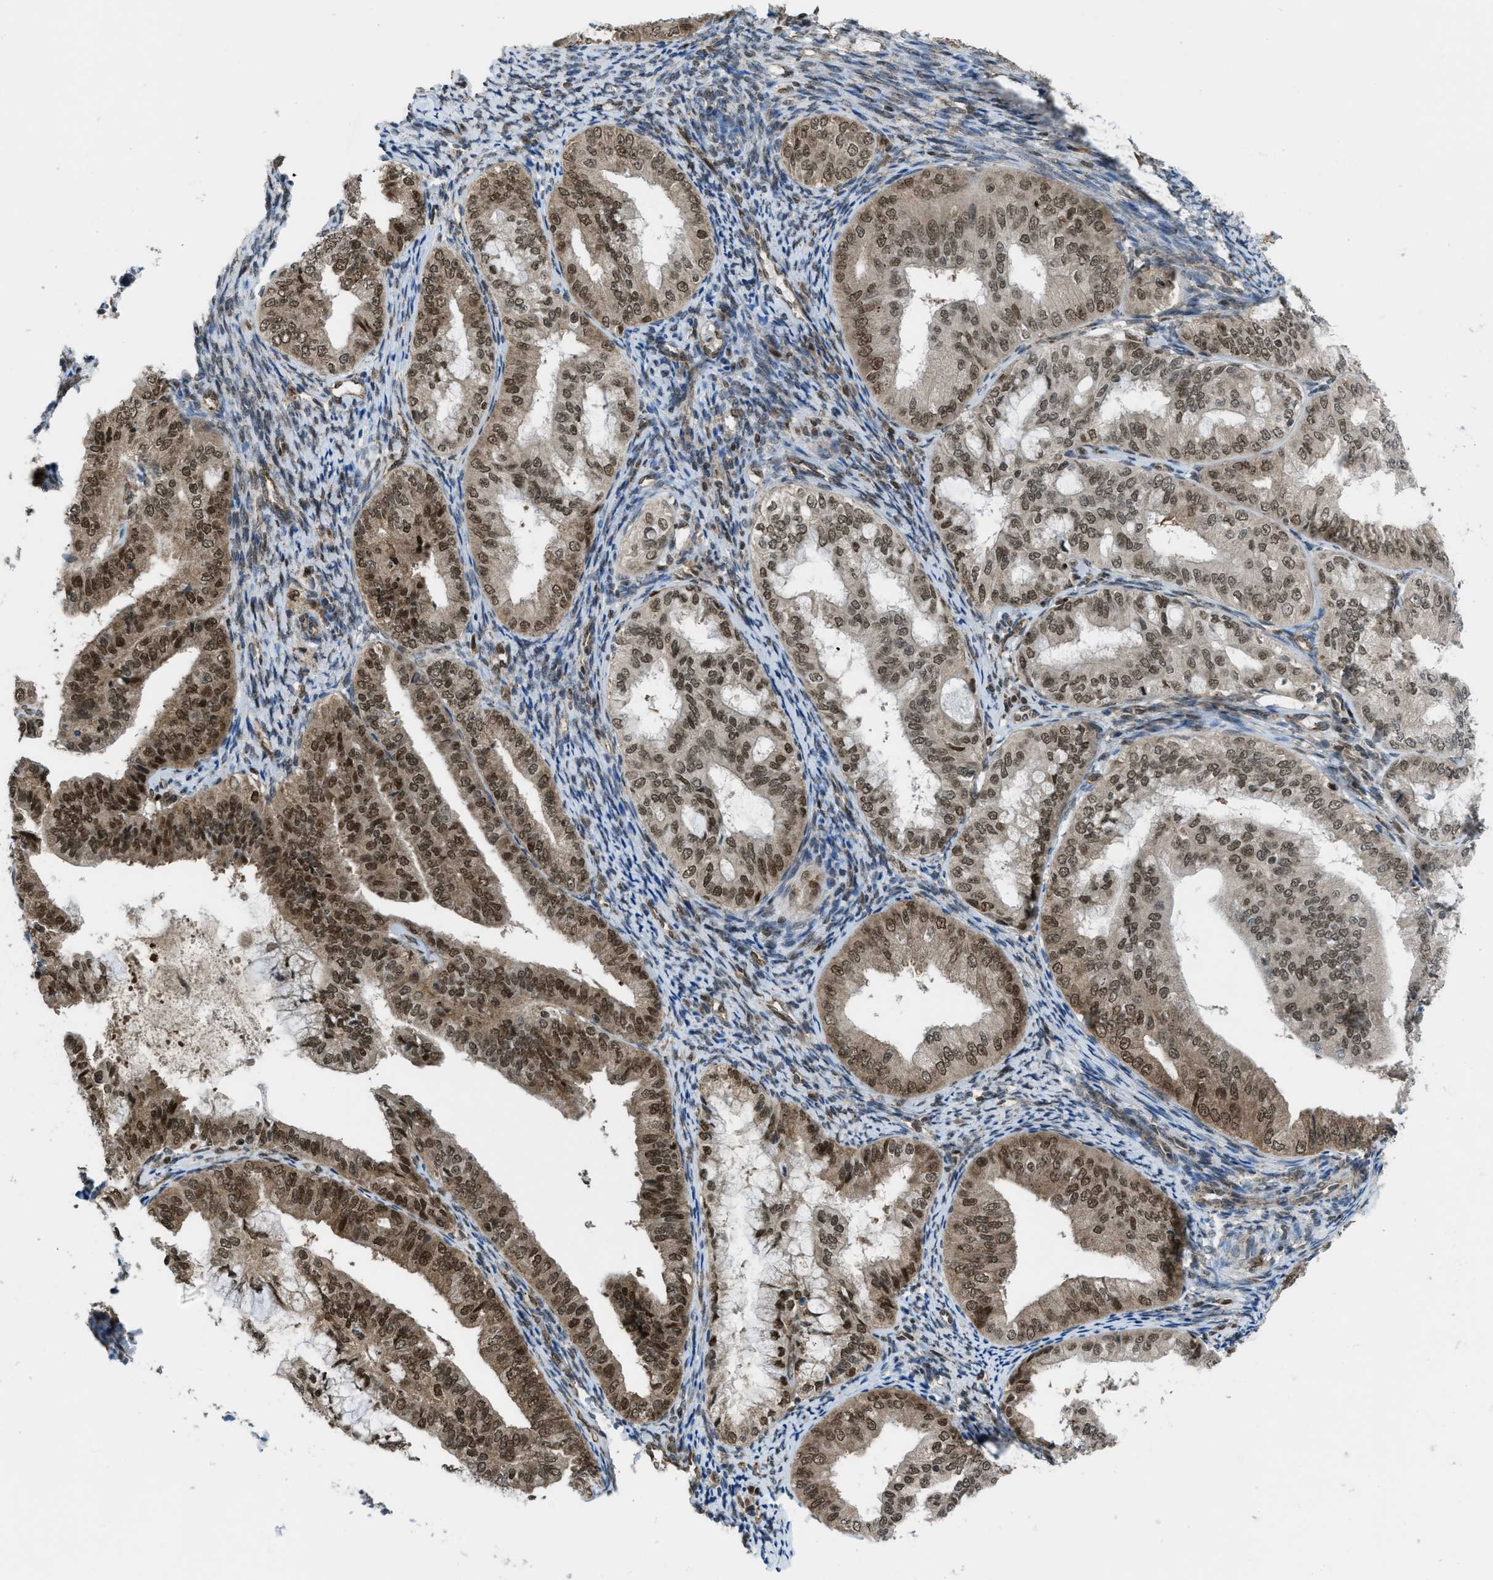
{"staining": {"intensity": "moderate", "quantity": ">75%", "location": "cytoplasmic/membranous,nuclear"}, "tissue": "endometrial cancer", "cell_type": "Tumor cells", "image_type": "cancer", "snomed": [{"axis": "morphology", "description": "Adenocarcinoma, NOS"}, {"axis": "topography", "description": "Endometrium"}], "caption": "Brown immunohistochemical staining in human endometrial cancer shows moderate cytoplasmic/membranous and nuclear expression in approximately >75% of tumor cells.", "gene": "TNPO1", "patient": {"sex": "female", "age": 63}}